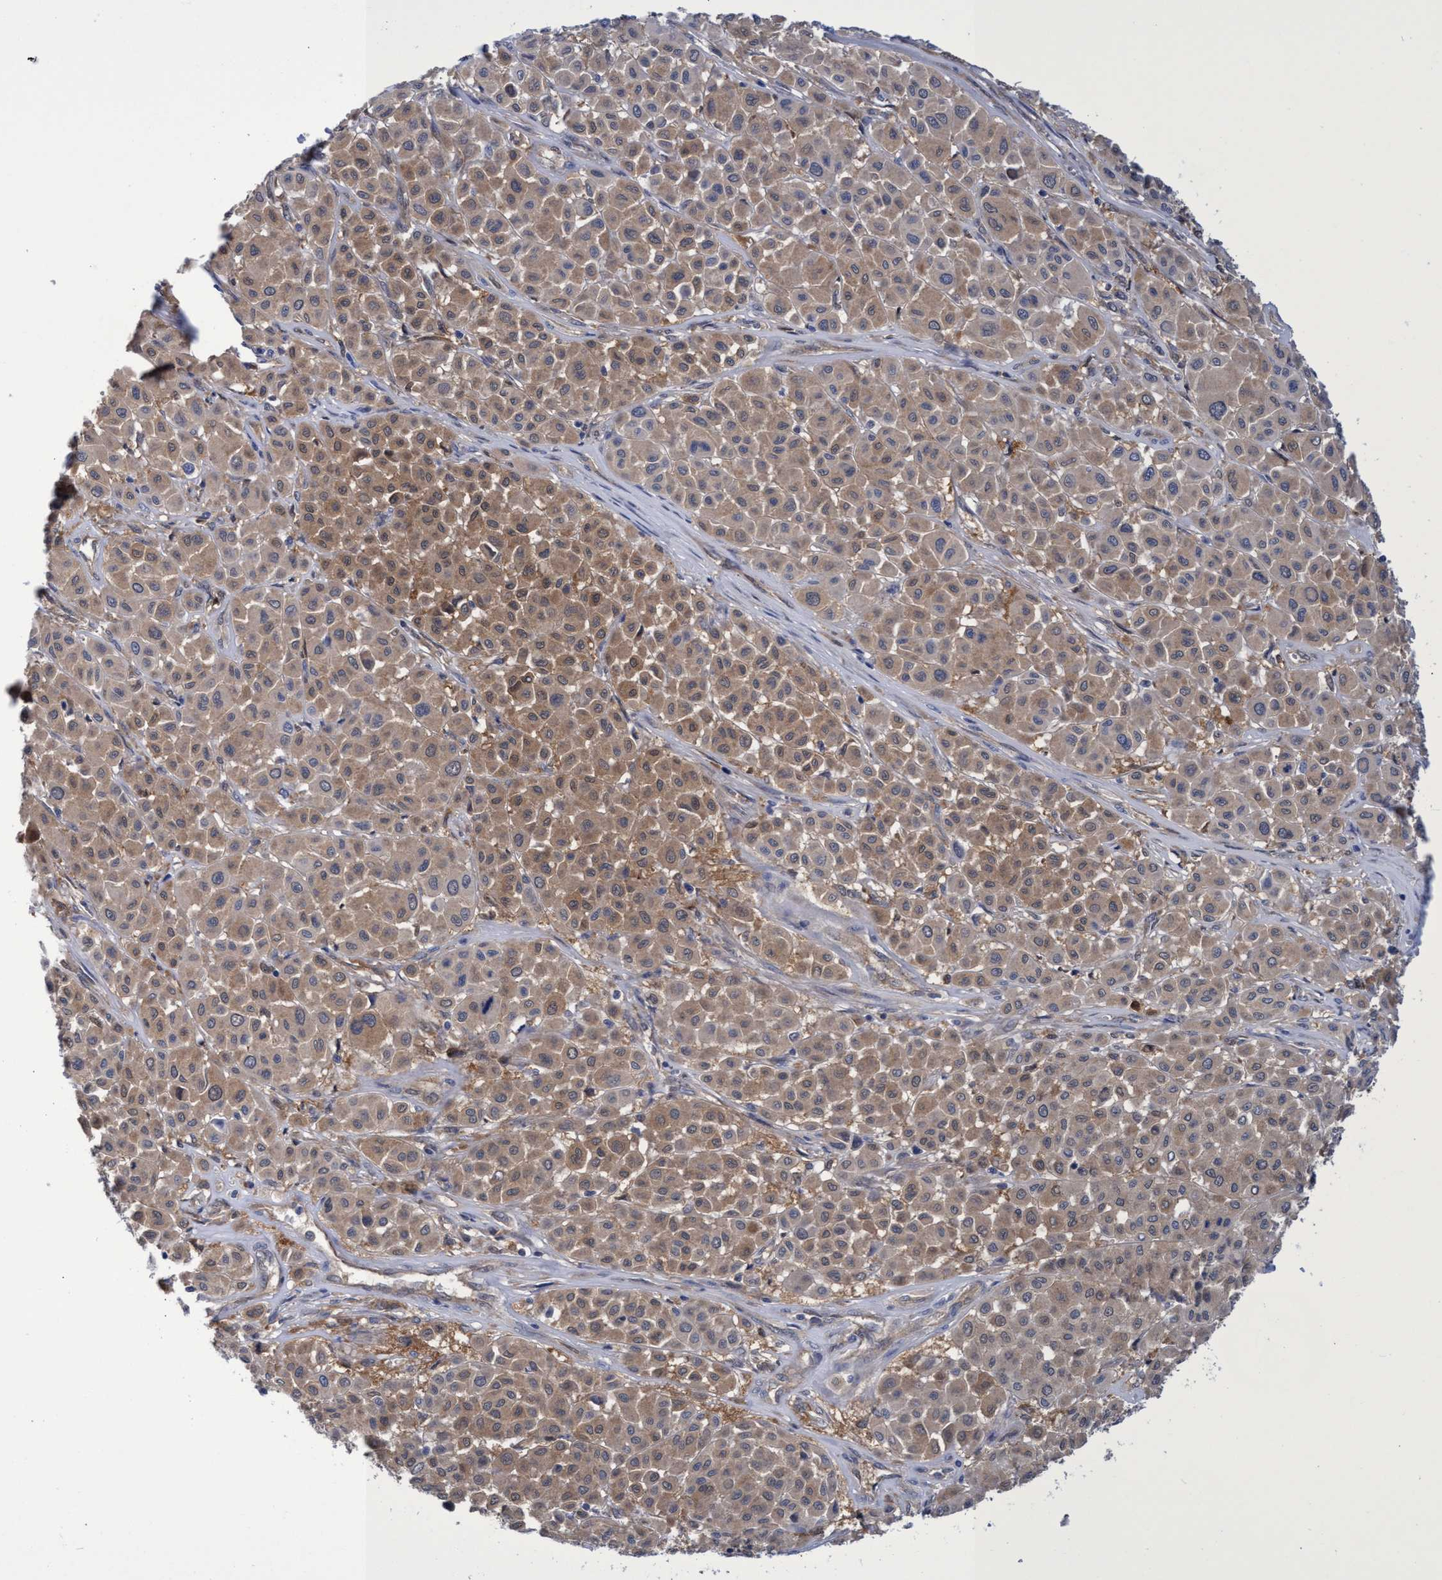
{"staining": {"intensity": "moderate", "quantity": ">75%", "location": "cytoplasmic/membranous"}, "tissue": "melanoma", "cell_type": "Tumor cells", "image_type": "cancer", "snomed": [{"axis": "morphology", "description": "Malignant melanoma, Metastatic site"}, {"axis": "topography", "description": "Soft tissue"}], "caption": "This image displays malignant melanoma (metastatic site) stained with immunohistochemistry to label a protein in brown. The cytoplasmic/membranous of tumor cells show moderate positivity for the protein. Nuclei are counter-stained blue.", "gene": "PNPO", "patient": {"sex": "male", "age": 41}}